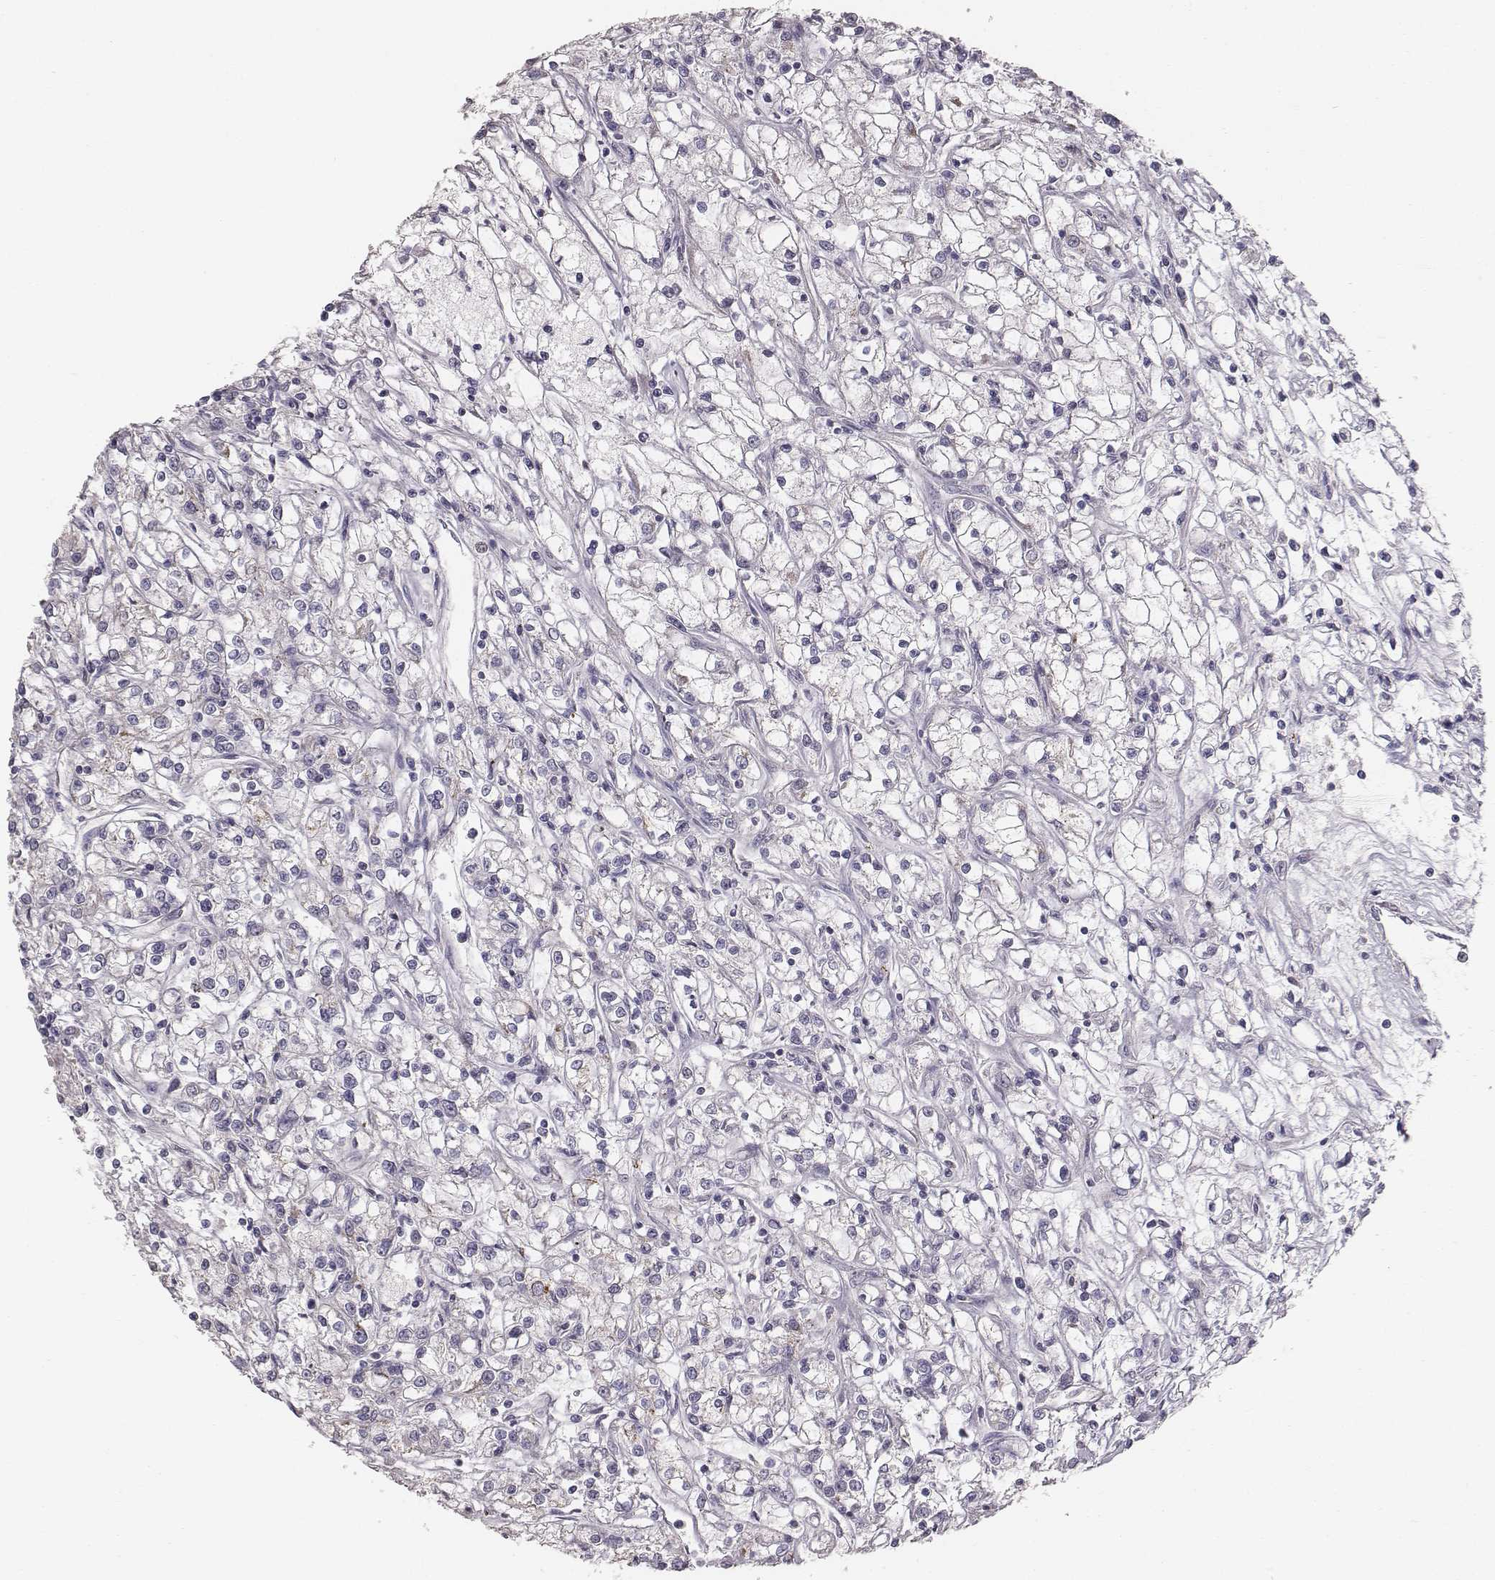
{"staining": {"intensity": "weak", "quantity": "25%-75%", "location": "cytoplasmic/membranous"}, "tissue": "renal cancer", "cell_type": "Tumor cells", "image_type": "cancer", "snomed": [{"axis": "morphology", "description": "Adenocarcinoma, NOS"}, {"axis": "topography", "description": "Kidney"}], "caption": "Immunohistochemistry (IHC) (DAB (3,3'-diaminobenzidine)) staining of human renal adenocarcinoma demonstrates weak cytoplasmic/membranous protein positivity in approximately 25%-75% of tumor cells.", "gene": "ABCD3", "patient": {"sex": "female", "age": 59}}